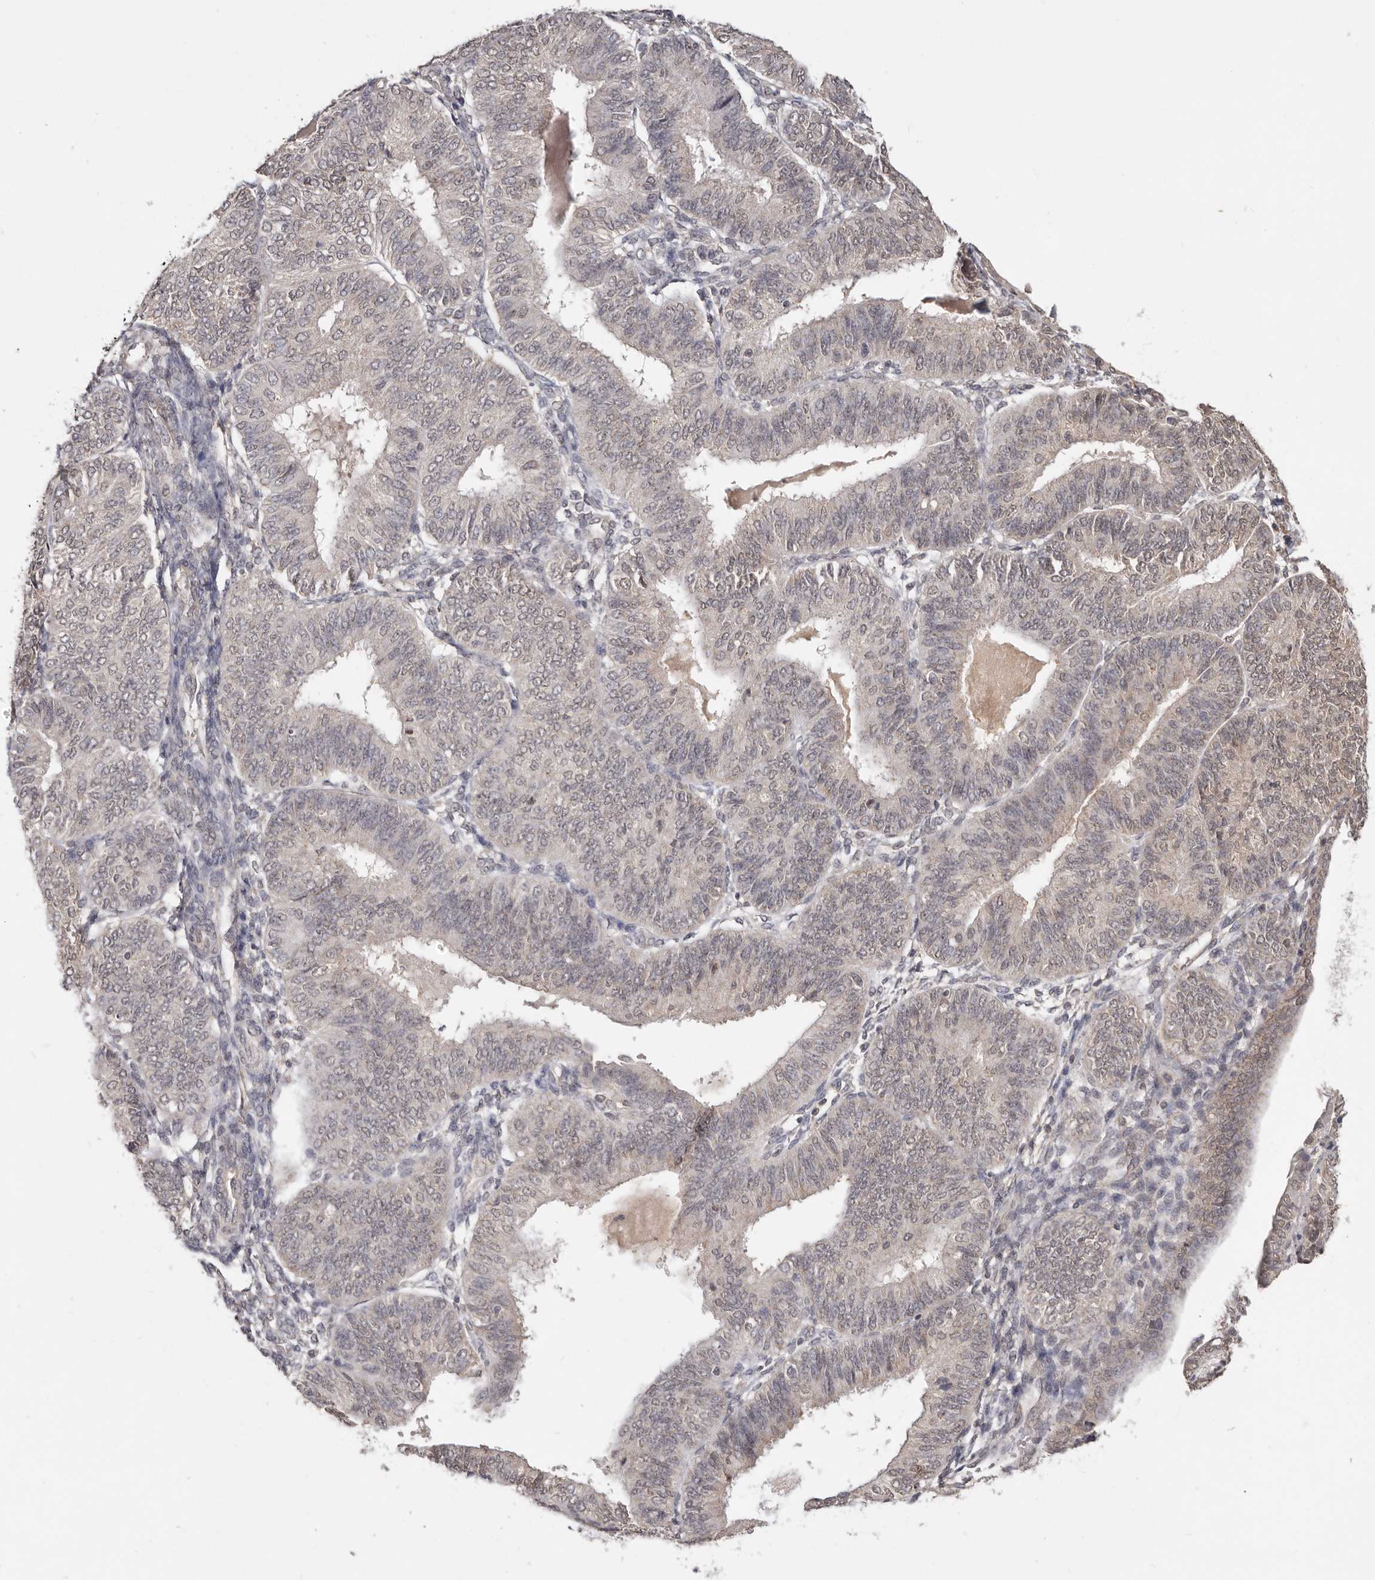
{"staining": {"intensity": "weak", "quantity": "25%-75%", "location": "nuclear"}, "tissue": "endometrial cancer", "cell_type": "Tumor cells", "image_type": "cancer", "snomed": [{"axis": "morphology", "description": "Adenocarcinoma, NOS"}, {"axis": "topography", "description": "Endometrium"}], "caption": "An immunohistochemistry image of neoplastic tissue is shown. Protein staining in brown labels weak nuclear positivity in endometrial adenocarcinoma within tumor cells. The staining was performed using DAB to visualize the protein expression in brown, while the nuclei were stained in blue with hematoxylin (Magnification: 20x).", "gene": "LINGO2", "patient": {"sex": "female", "age": 58}}